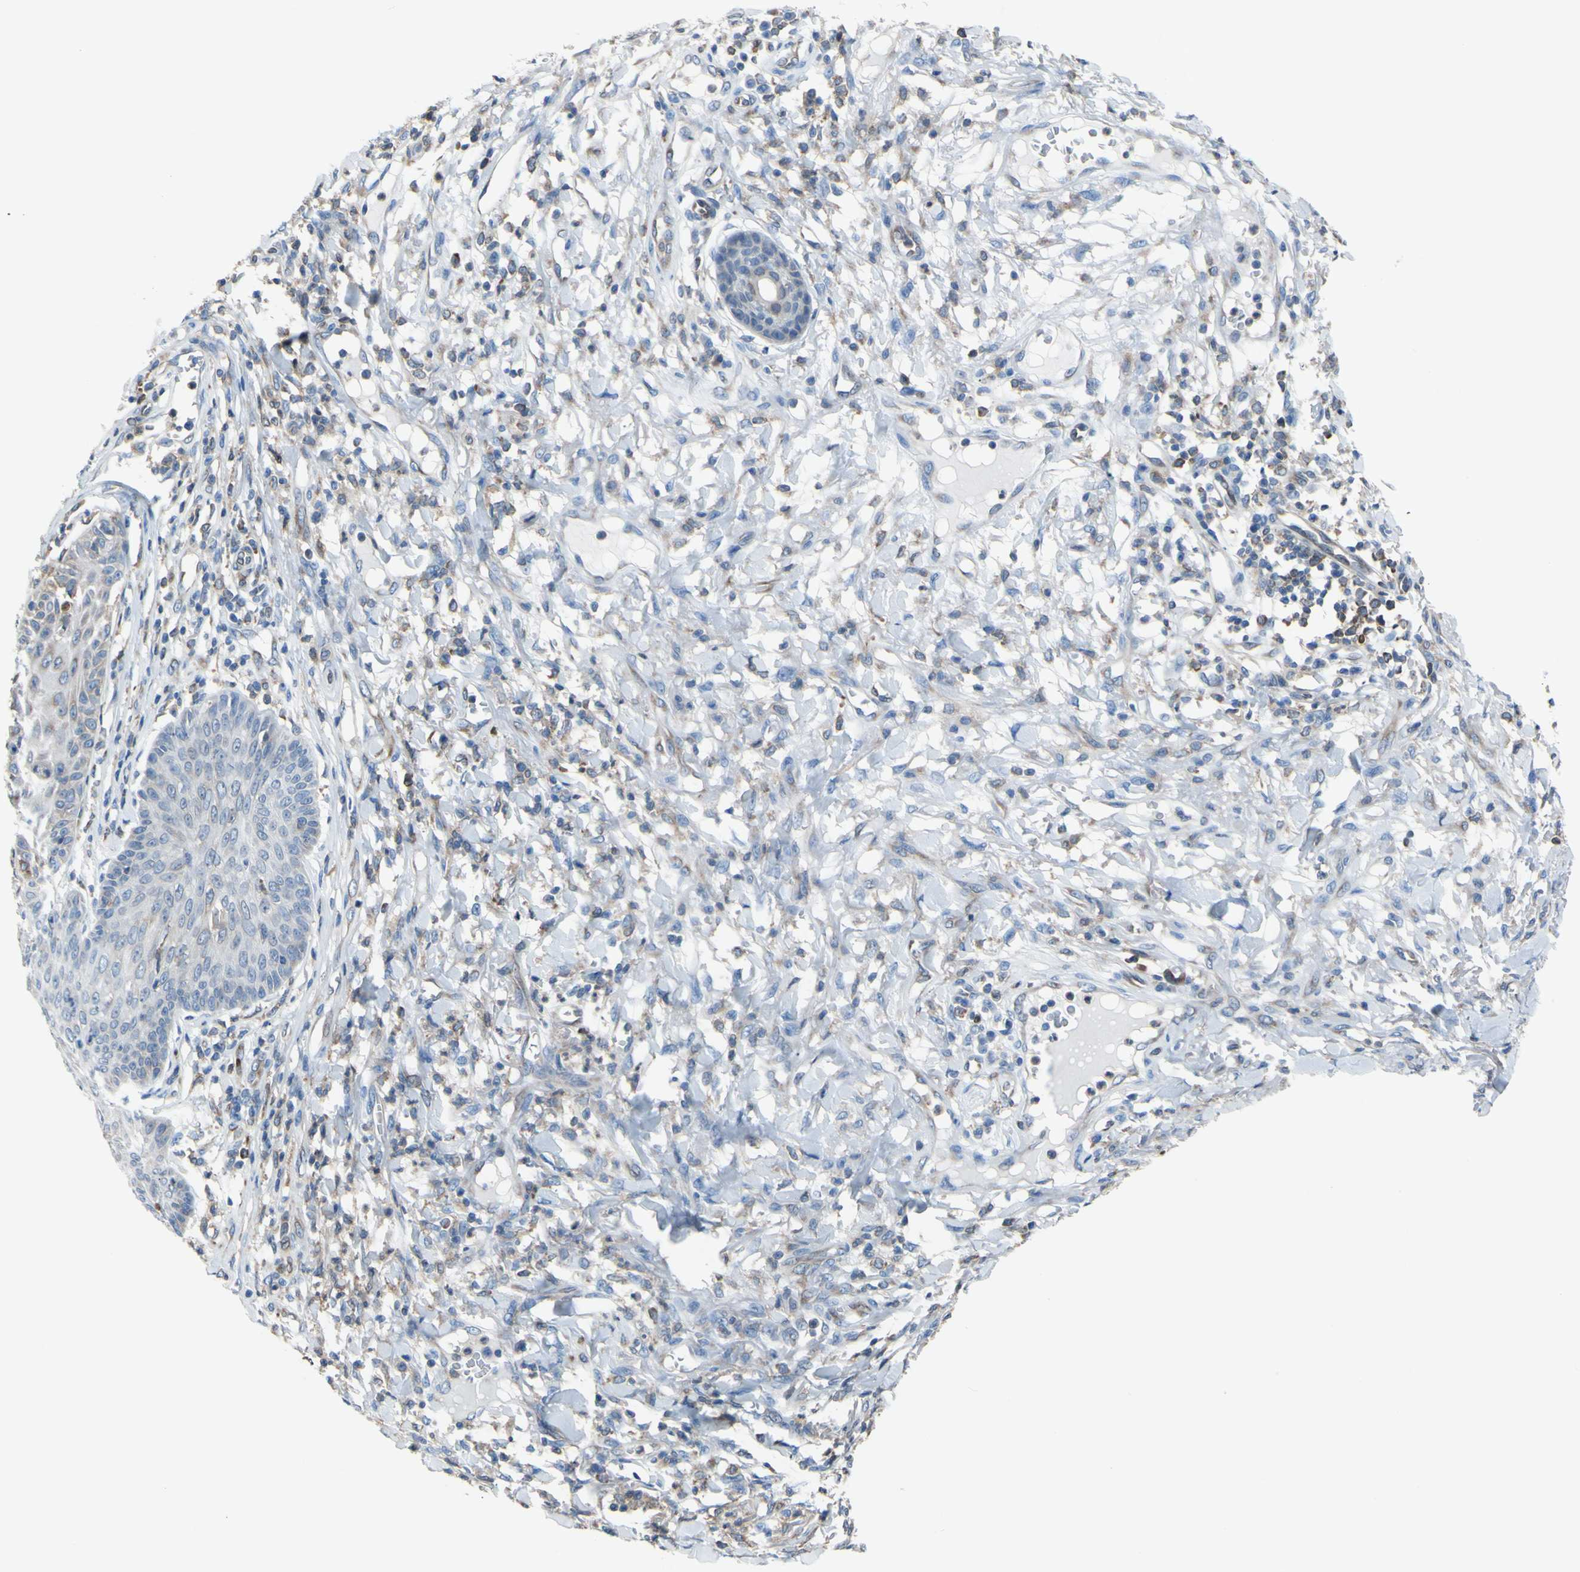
{"staining": {"intensity": "weak", "quantity": "25%-75%", "location": "cytoplasmic/membranous"}, "tissue": "skin cancer", "cell_type": "Tumor cells", "image_type": "cancer", "snomed": [{"axis": "morphology", "description": "Squamous cell carcinoma, NOS"}, {"axis": "topography", "description": "Skin"}], "caption": "Immunohistochemical staining of human skin squamous cell carcinoma exhibits weak cytoplasmic/membranous protein expression in approximately 25%-75% of tumor cells. Nuclei are stained in blue.", "gene": "MGST2", "patient": {"sex": "female", "age": 78}}